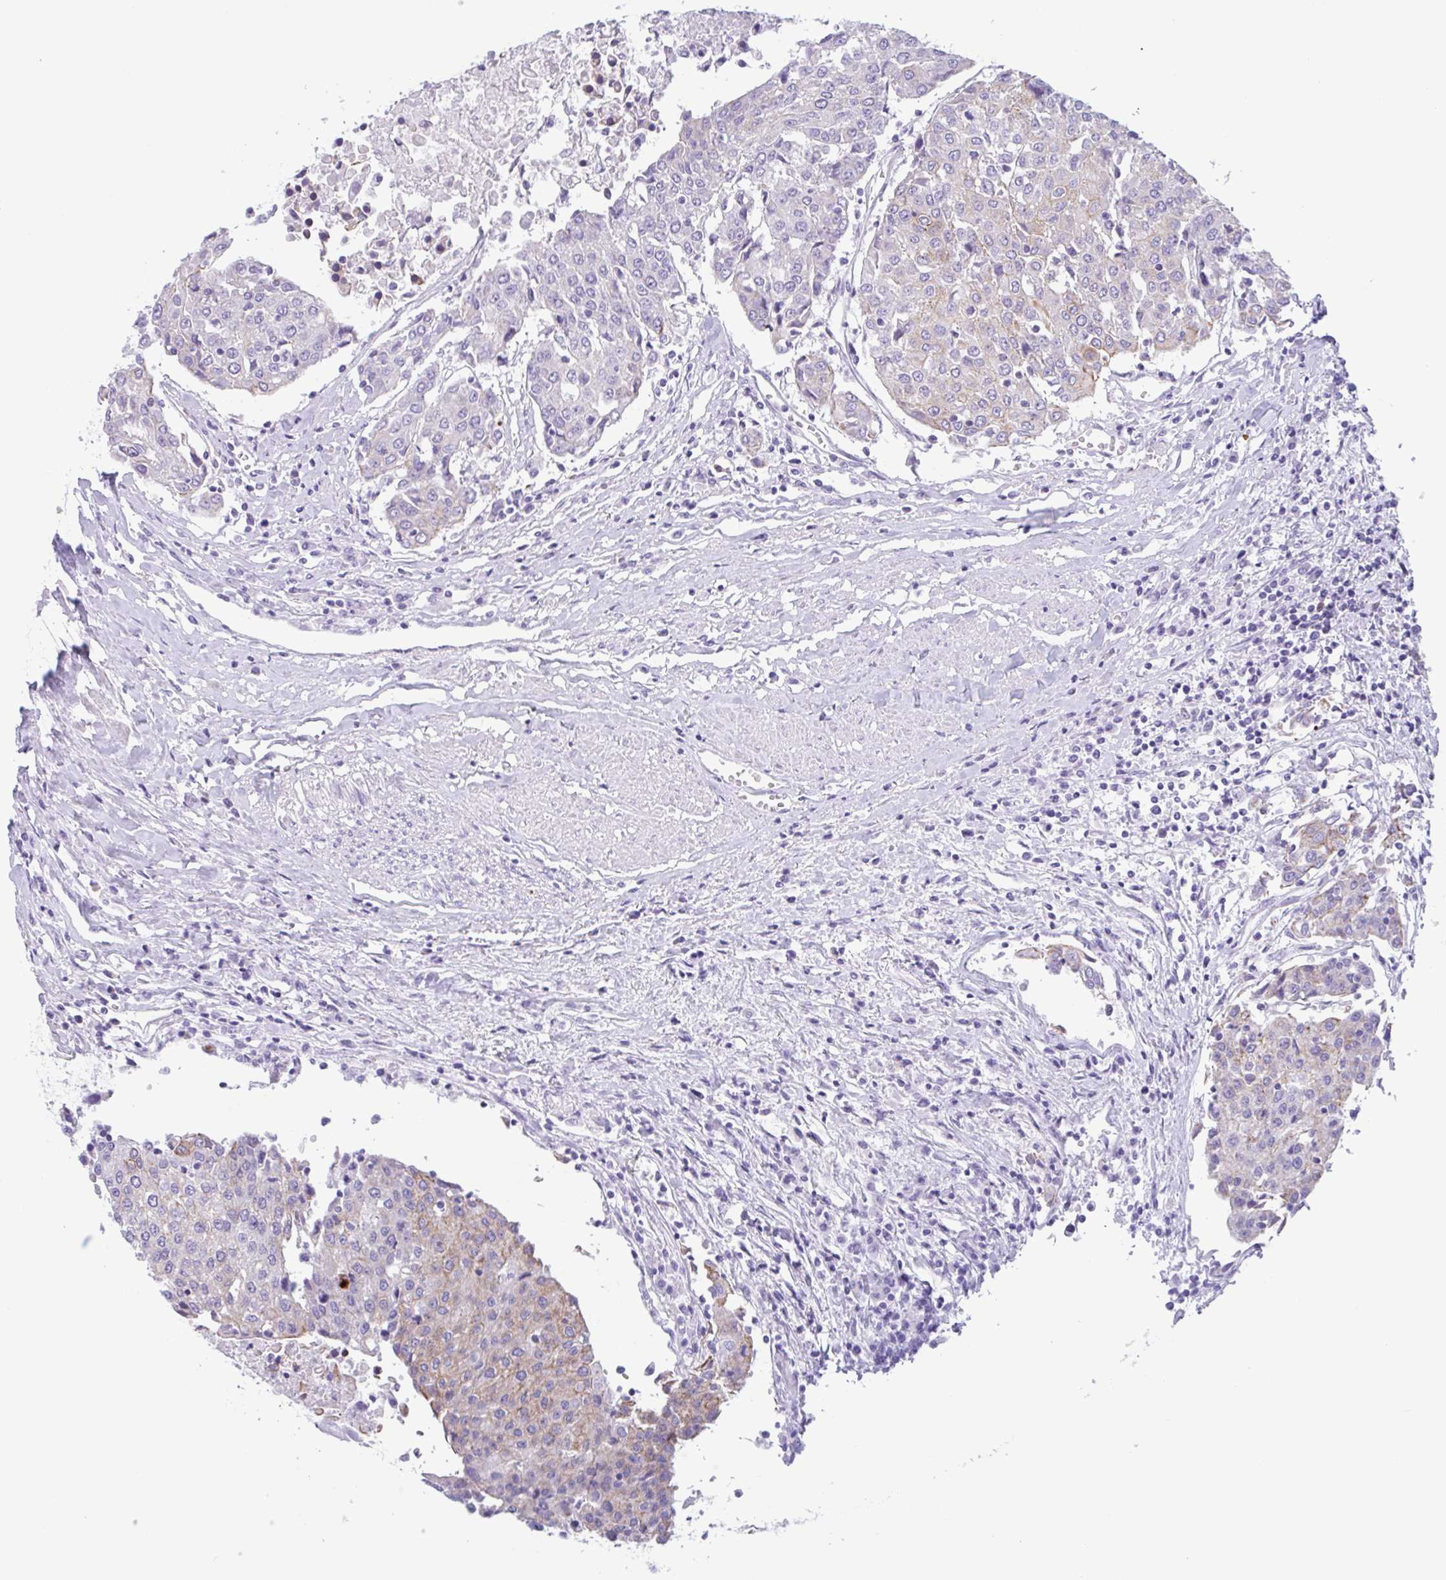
{"staining": {"intensity": "weak", "quantity": "<25%", "location": "cytoplasmic/membranous"}, "tissue": "urothelial cancer", "cell_type": "Tumor cells", "image_type": "cancer", "snomed": [{"axis": "morphology", "description": "Urothelial carcinoma, High grade"}, {"axis": "topography", "description": "Urinary bladder"}], "caption": "Urothelial carcinoma (high-grade) was stained to show a protein in brown. There is no significant expression in tumor cells. Nuclei are stained in blue.", "gene": "DTWD2", "patient": {"sex": "female", "age": 85}}